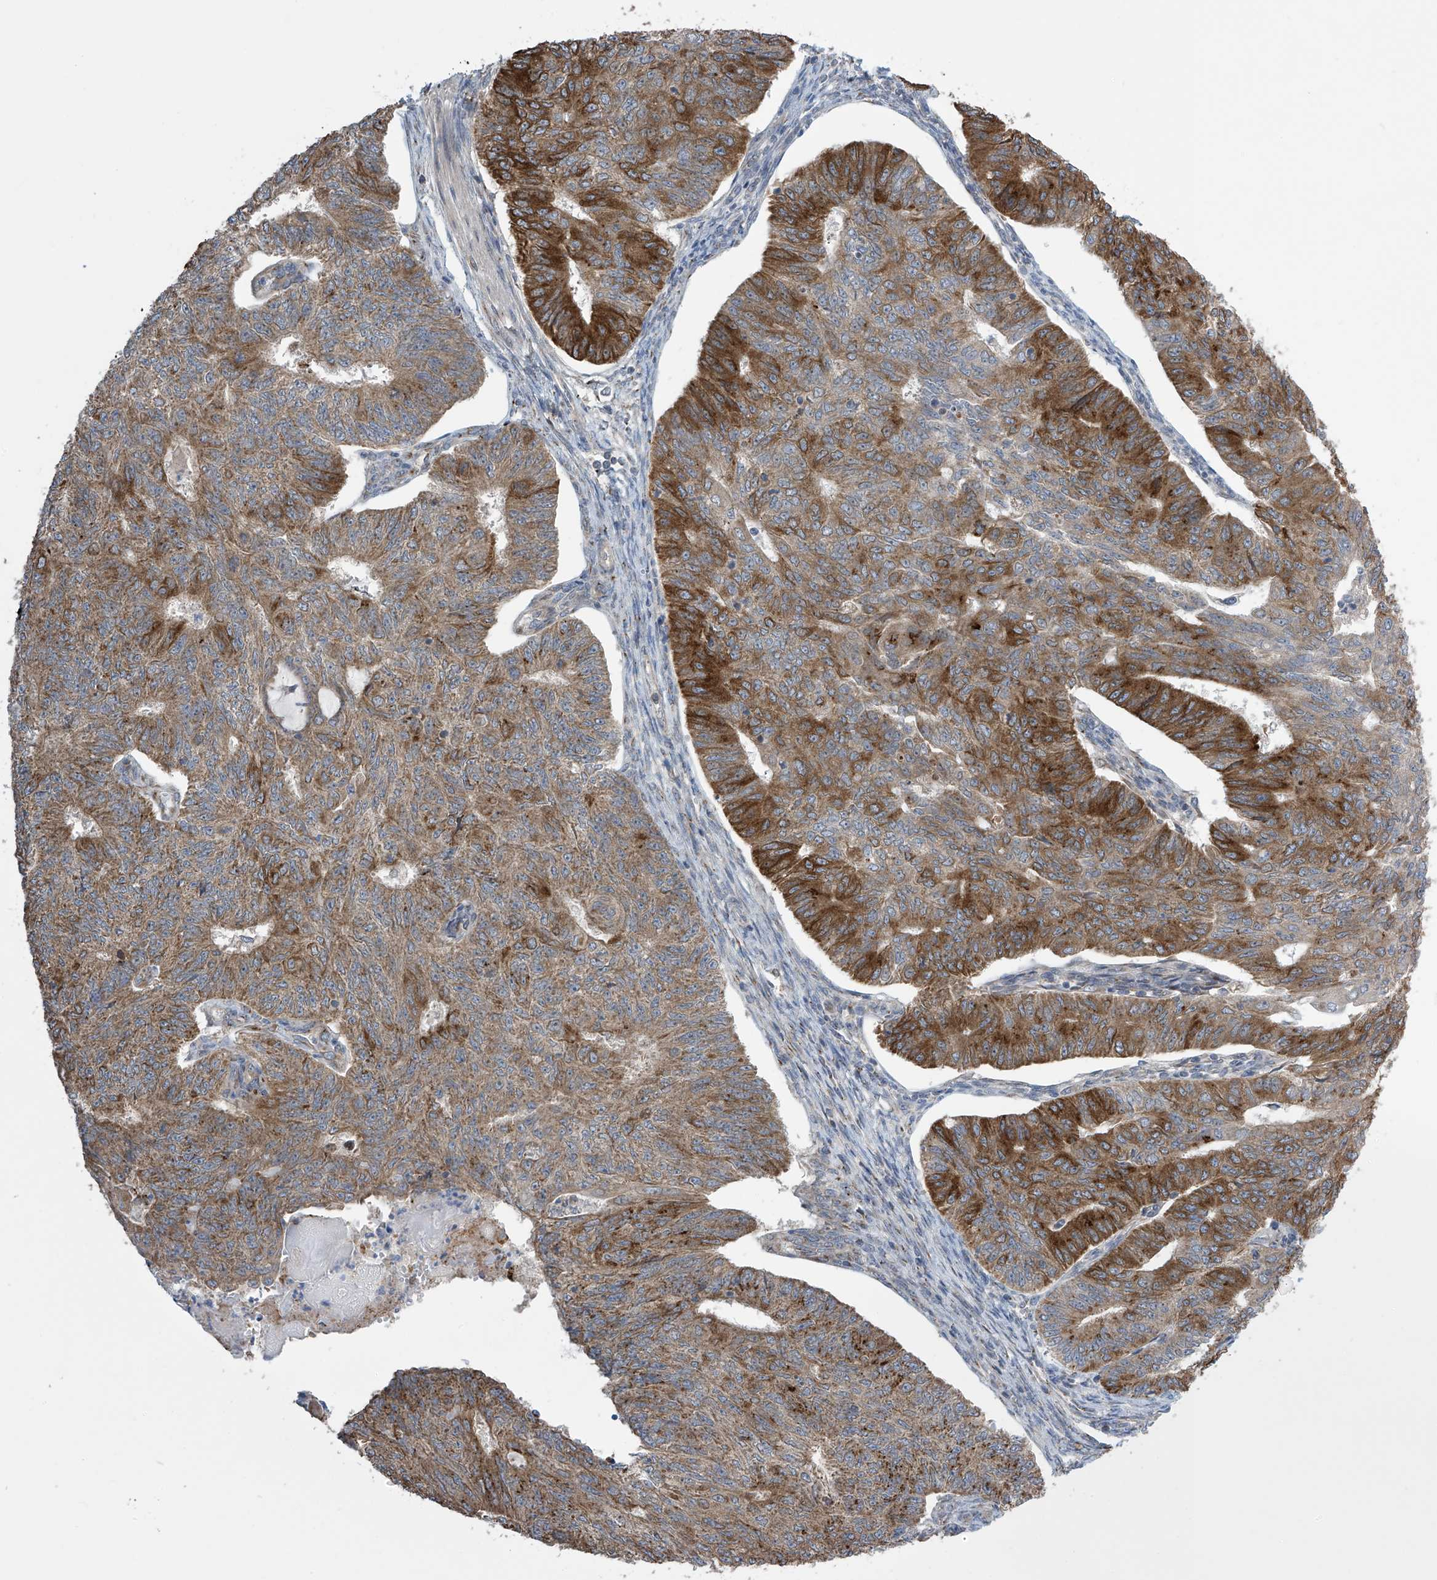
{"staining": {"intensity": "strong", "quantity": ">75%", "location": "cytoplasmic/membranous"}, "tissue": "endometrial cancer", "cell_type": "Tumor cells", "image_type": "cancer", "snomed": [{"axis": "morphology", "description": "Adenocarcinoma, NOS"}, {"axis": "topography", "description": "Endometrium"}], "caption": "A high-resolution photomicrograph shows IHC staining of endometrial cancer (adenocarcinoma), which exhibits strong cytoplasmic/membranous positivity in about >75% of tumor cells.", "gene": "PNPT1", "patient": {"sex": "female", "age": 32}}